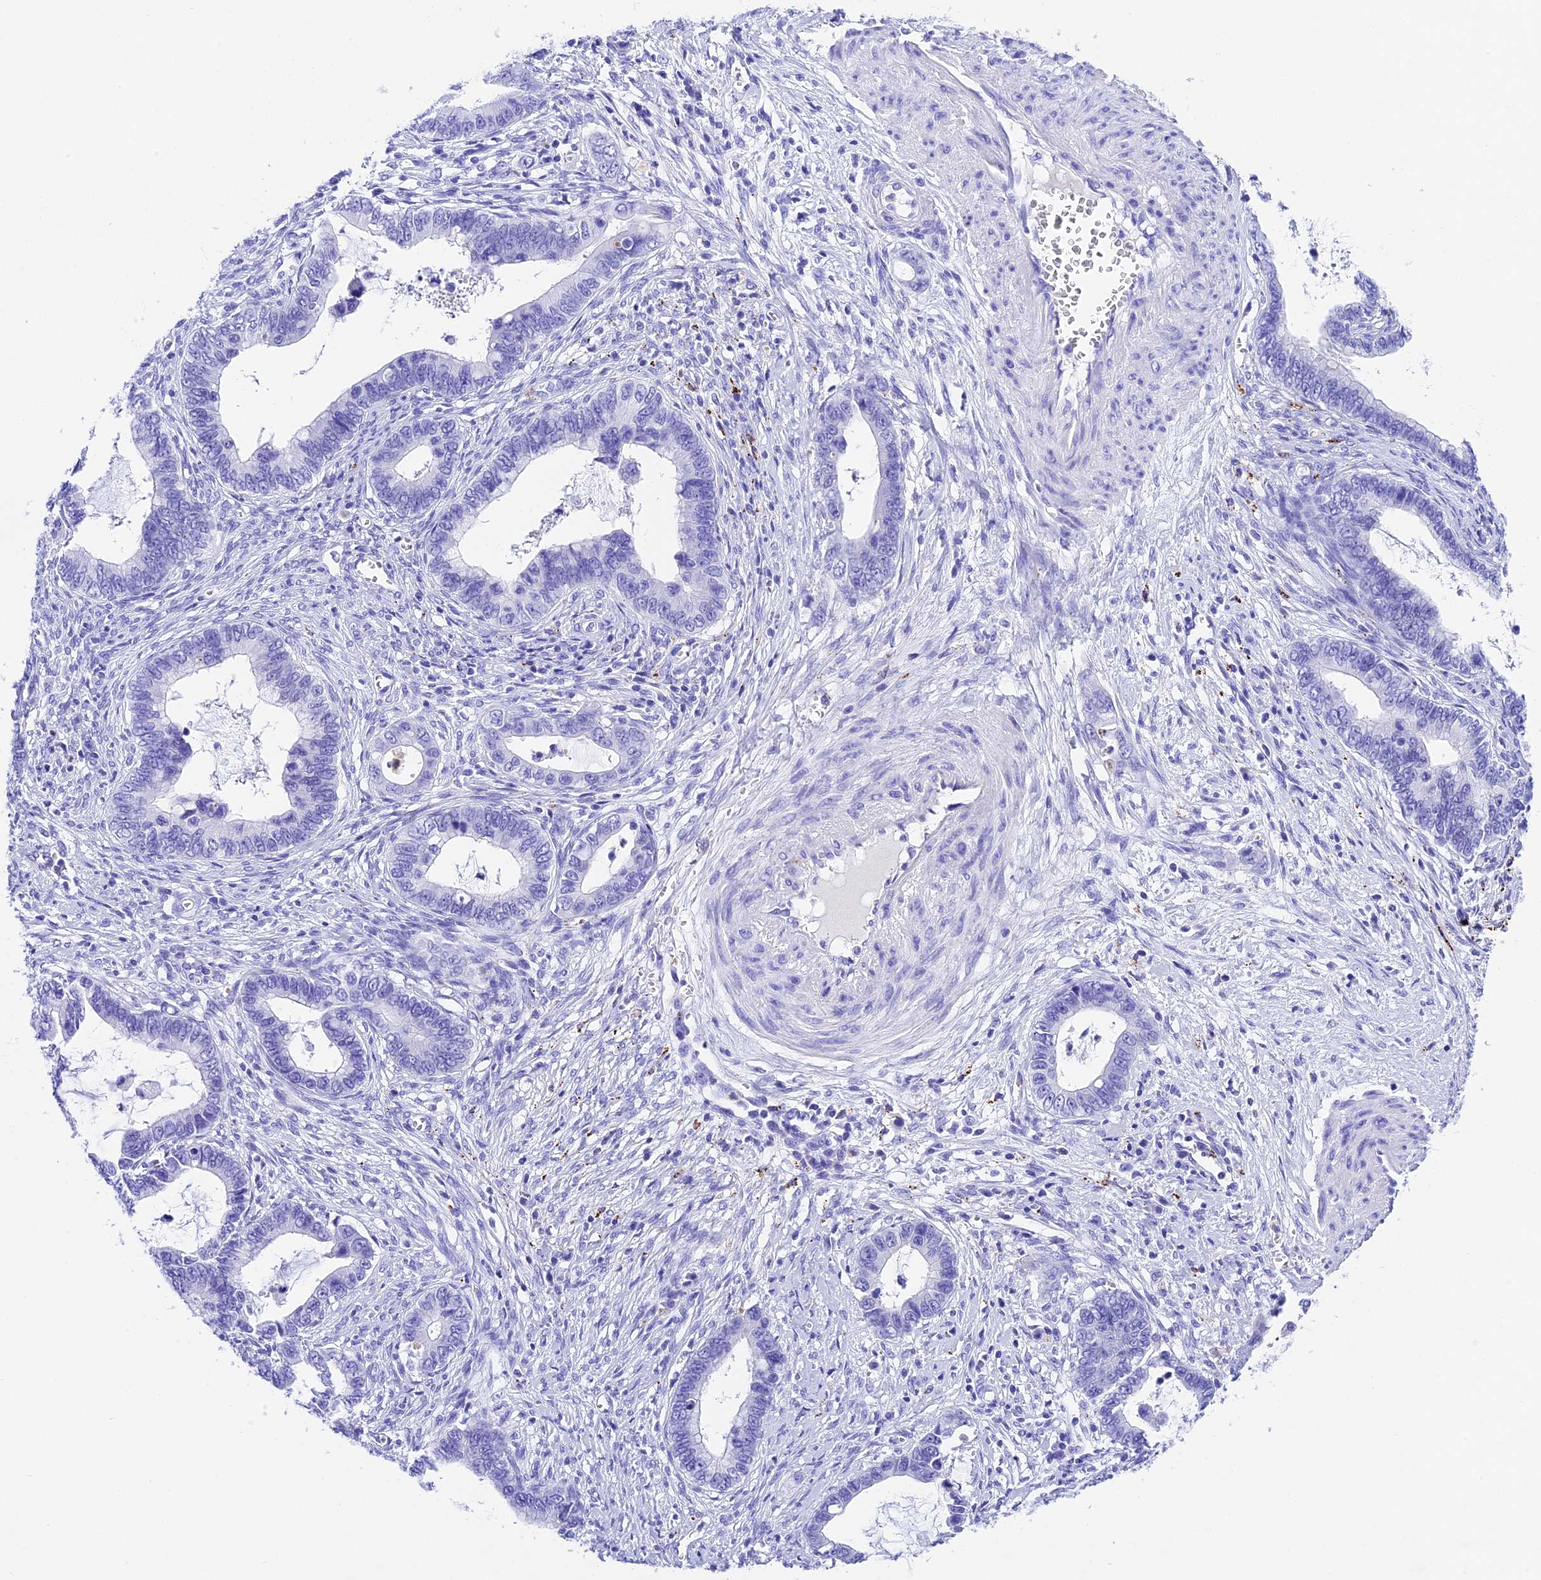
{"staining": {"intensity": "negative", "quantity": "none", "location": "none"}, "tissue": "cervical cancer", "cell_type": "Tumor cells", "image_type": "cancer", "snomed": [{"axis": "morphology", "description": "Adenocarcinoma, NOS"}, {"axis": "topography", "description": "Cervix"}], "caption": "Immunohistochemistry histopathology image of neoplastic tissue: cervical adenocarcinoma stained with DAB exhibits no significant protein expression in tumor cells.", "gene": "PSG11", "patient": {"sex": "female", "age": 44}}